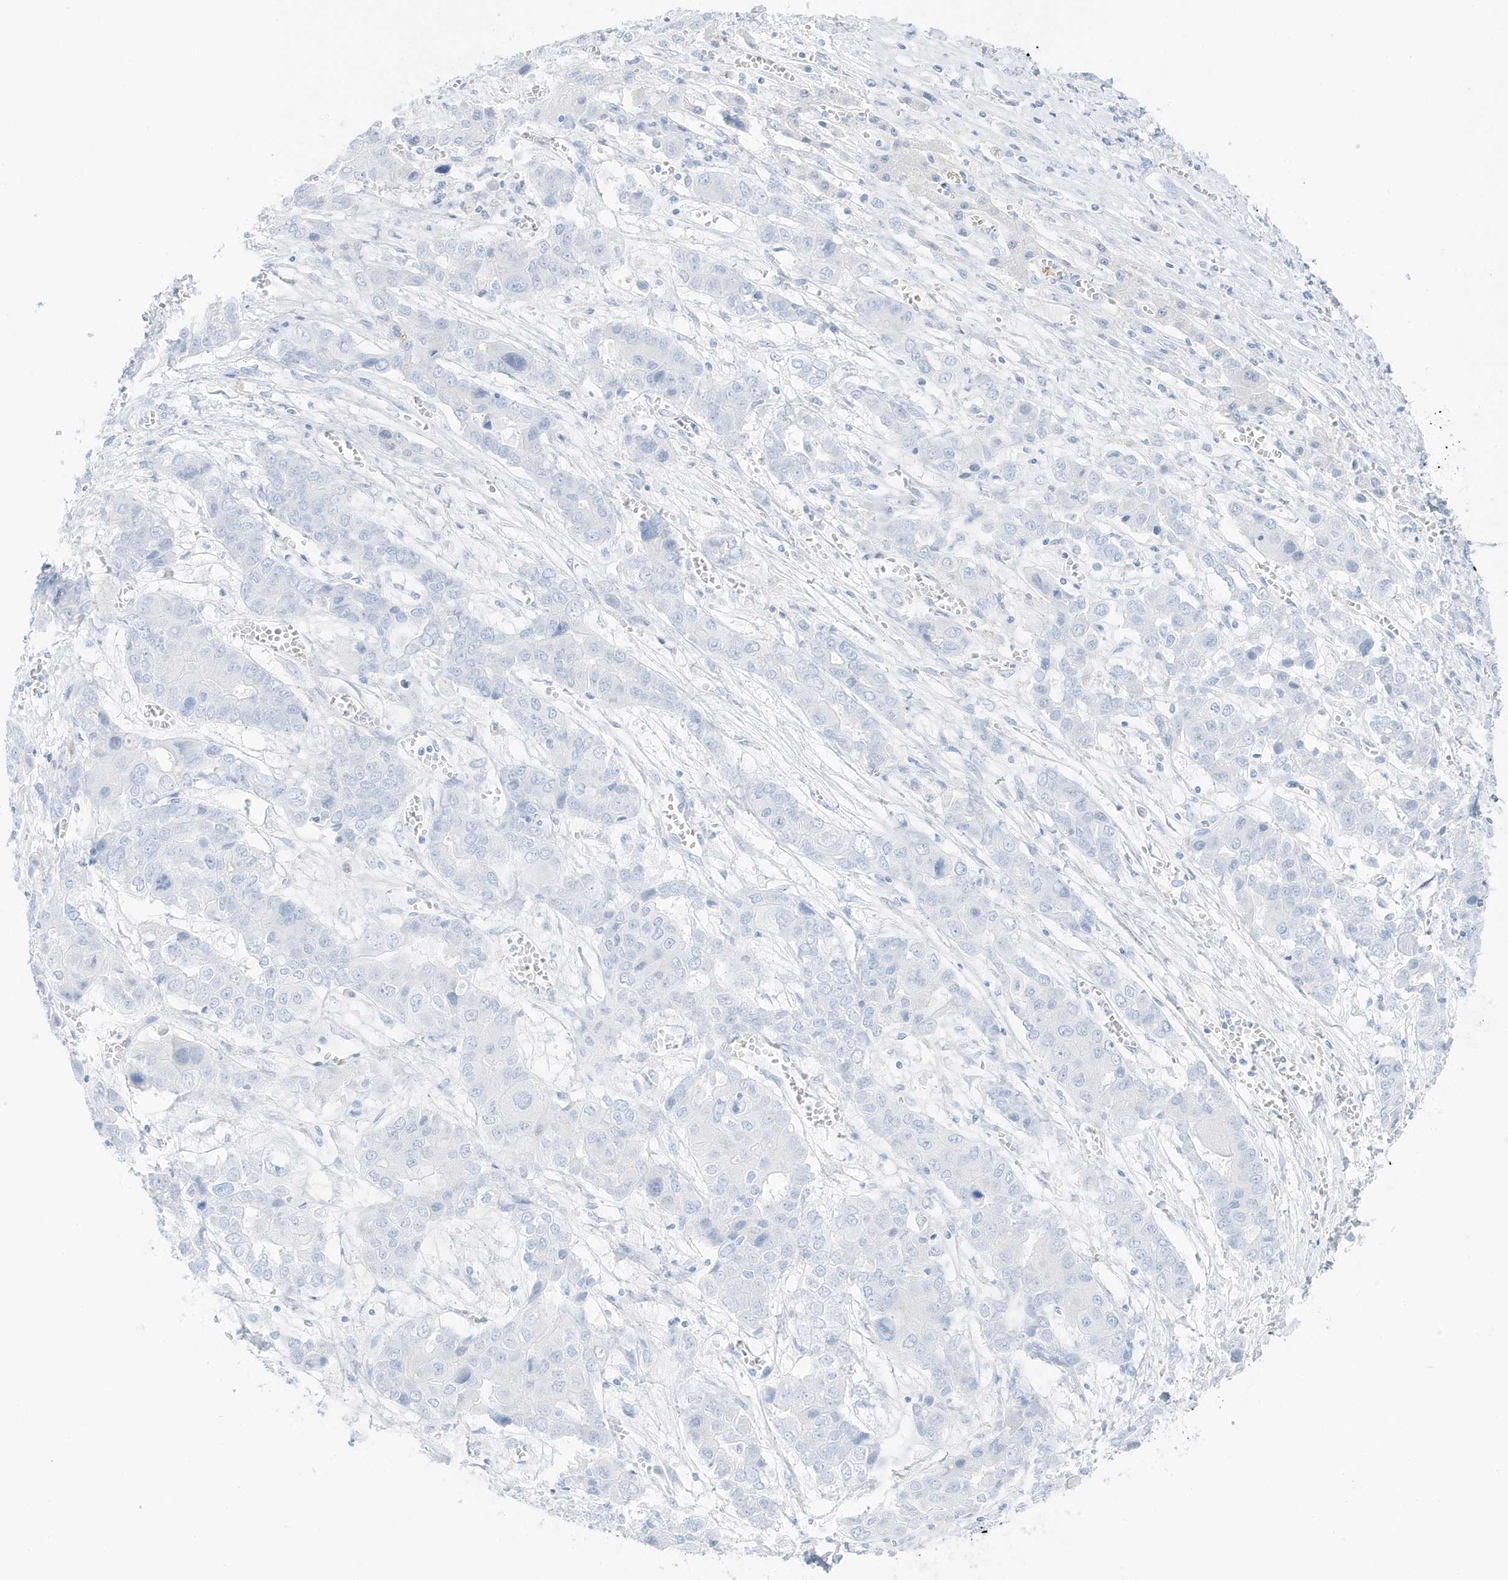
{"staining": {"intensity": "negative", "quantity": "none", "location": "none"}, "tissue": "liver cancer", "cell_type": "Tumor cells", "image_type": "cancer", "snomed": [{"axis": "morphology", "description": "Cholangiocarcinoma"}, {"axis": "topography", "description": "Liver"}], "caption": "Immunohistochemistry (IHC) of liver cholangiocarcinoma shows no expression in tumor cells. (DAB IHC with hematoxylin counter stain).", "gene": "SLC22A13", "patient": {"sex": "male", "age": 67}}